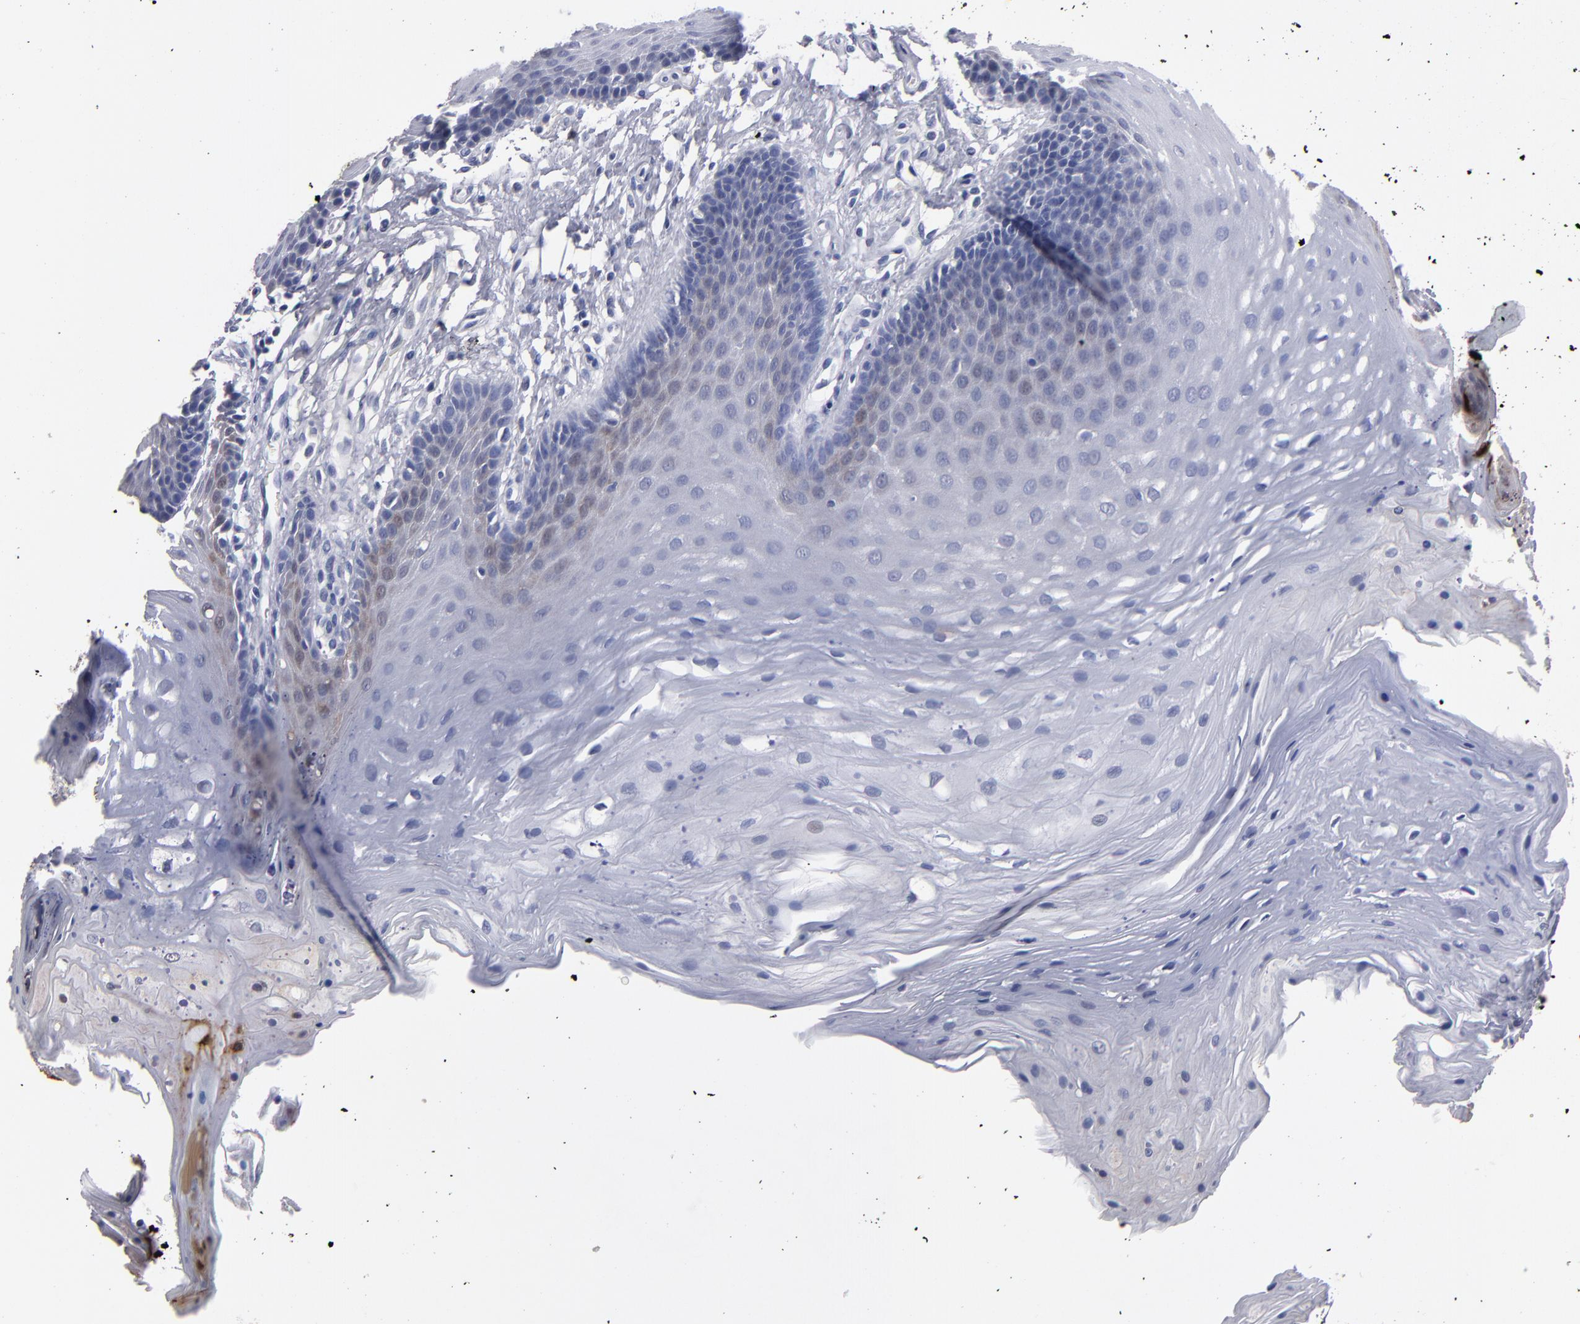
{"staining": {"intensity": "weak", "quantity": "<25%", "location": "cytoplasmic/membranous"}, "tissue": "oral mucosa", "cell_type": "Squamous epithelial cells", "image_type": "normal", "snomed": [{"axis": "morphology", "description": "Normal tissue, NOS"}, {"axis": "topography", "description": "Oral tissue"}], "caption": "Squamous epithelial cells are negative for brown protein staining in normal oral mucosa. (DAB (3,3'-diaminobenzidine) immunohistochemistry (IHC) with hematoxylin counter stain).", "gene": "FABP4", "patient": {"sex": "male", "age": 62}}